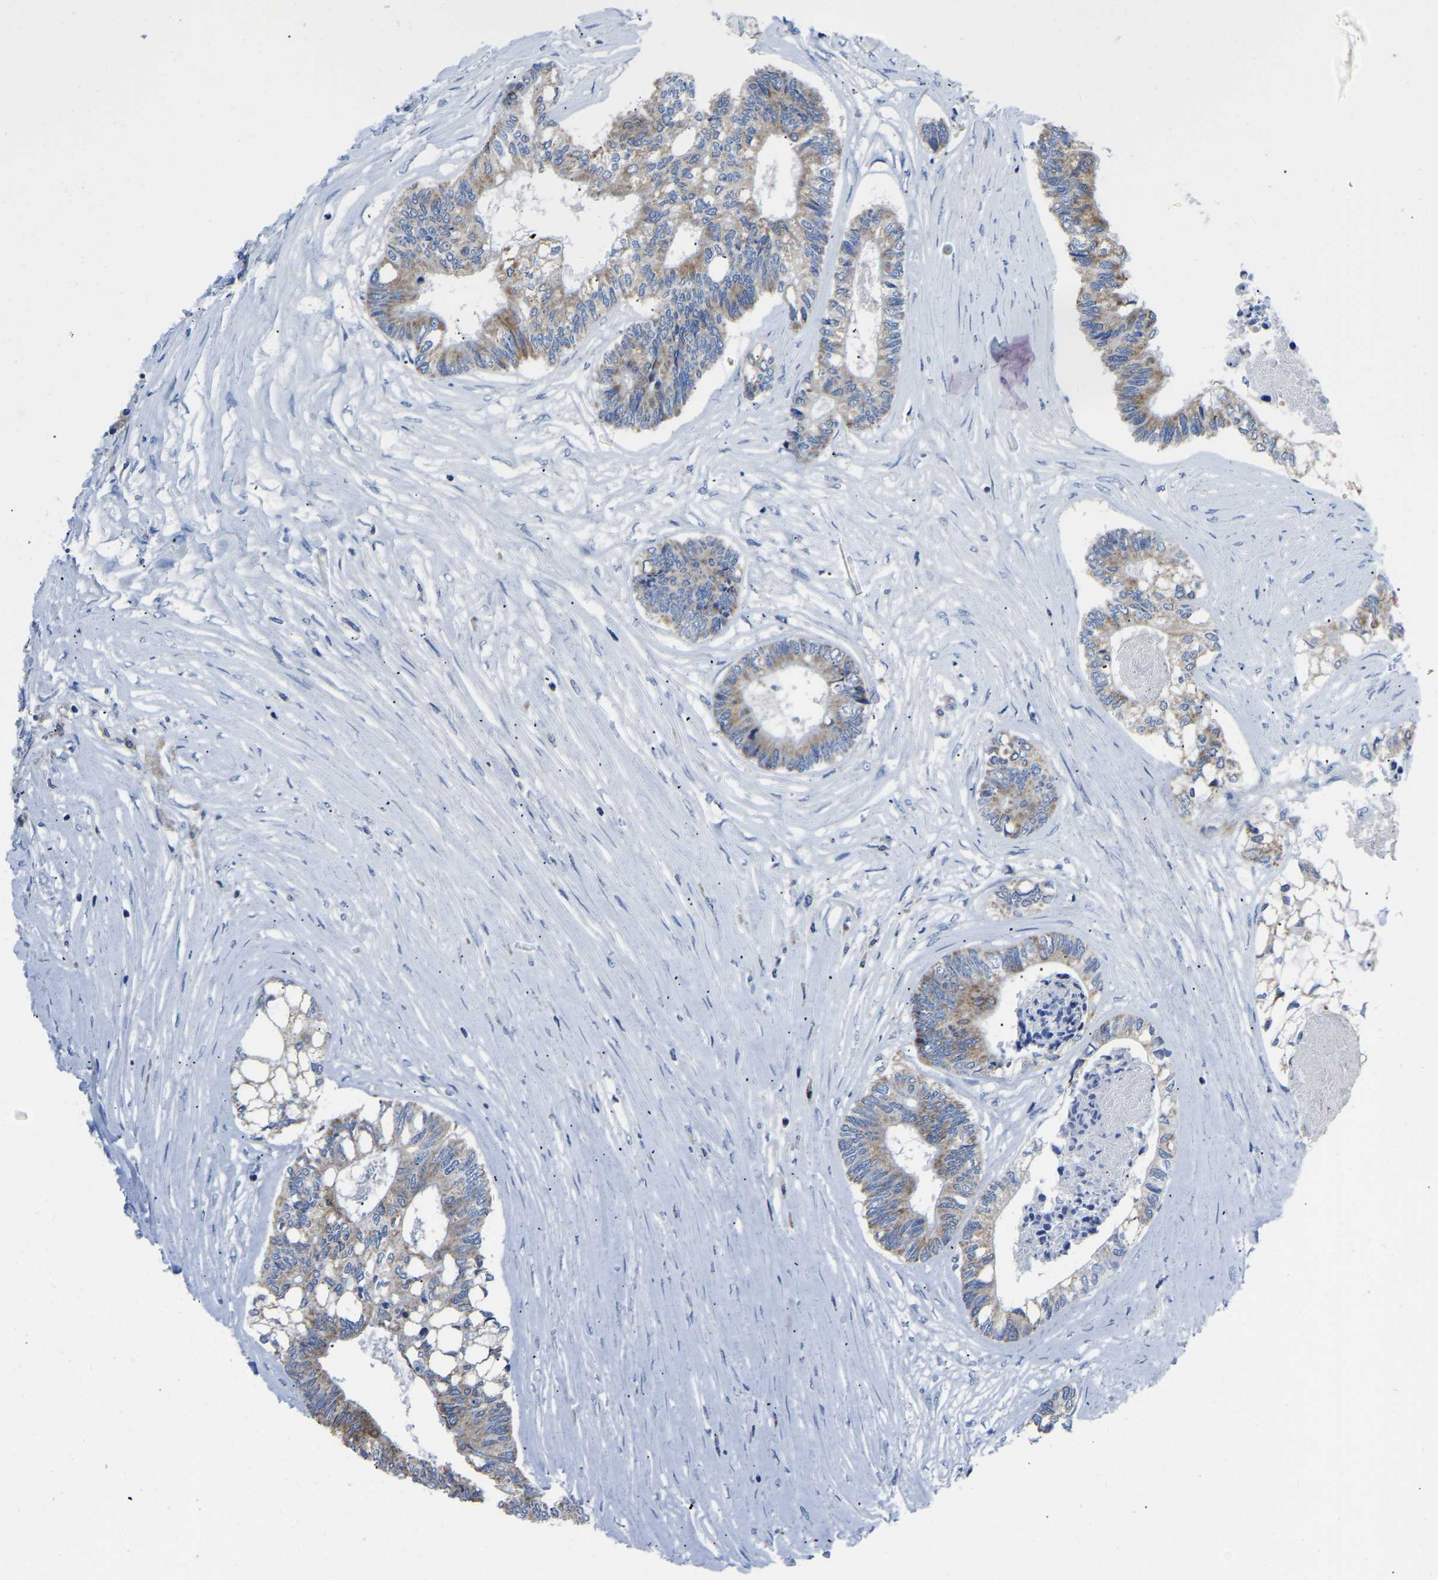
{"staining": {"intensity": "moderate", "quantity": "25%-75%", "location": "cytoplasmic/membranous"}, "tissue": "colorectal cancer", "cell_type": "Tumor cells", "image_type": "cancer", "snomed": [{"axis": "morphology", "description": "Adenocarcinoma, NOS"}, {"axis": "topography", "description": "Rectum"}], "caption": "This image shows immunohistochemistry (IHC) staining of colorectal adenocarcinoma, with medium moderate cytoplasmic/membranous expression in about 25%-75% of tumor cells.", "gene": "ETFA", "patient": {"sex": "male", "age": 63}}